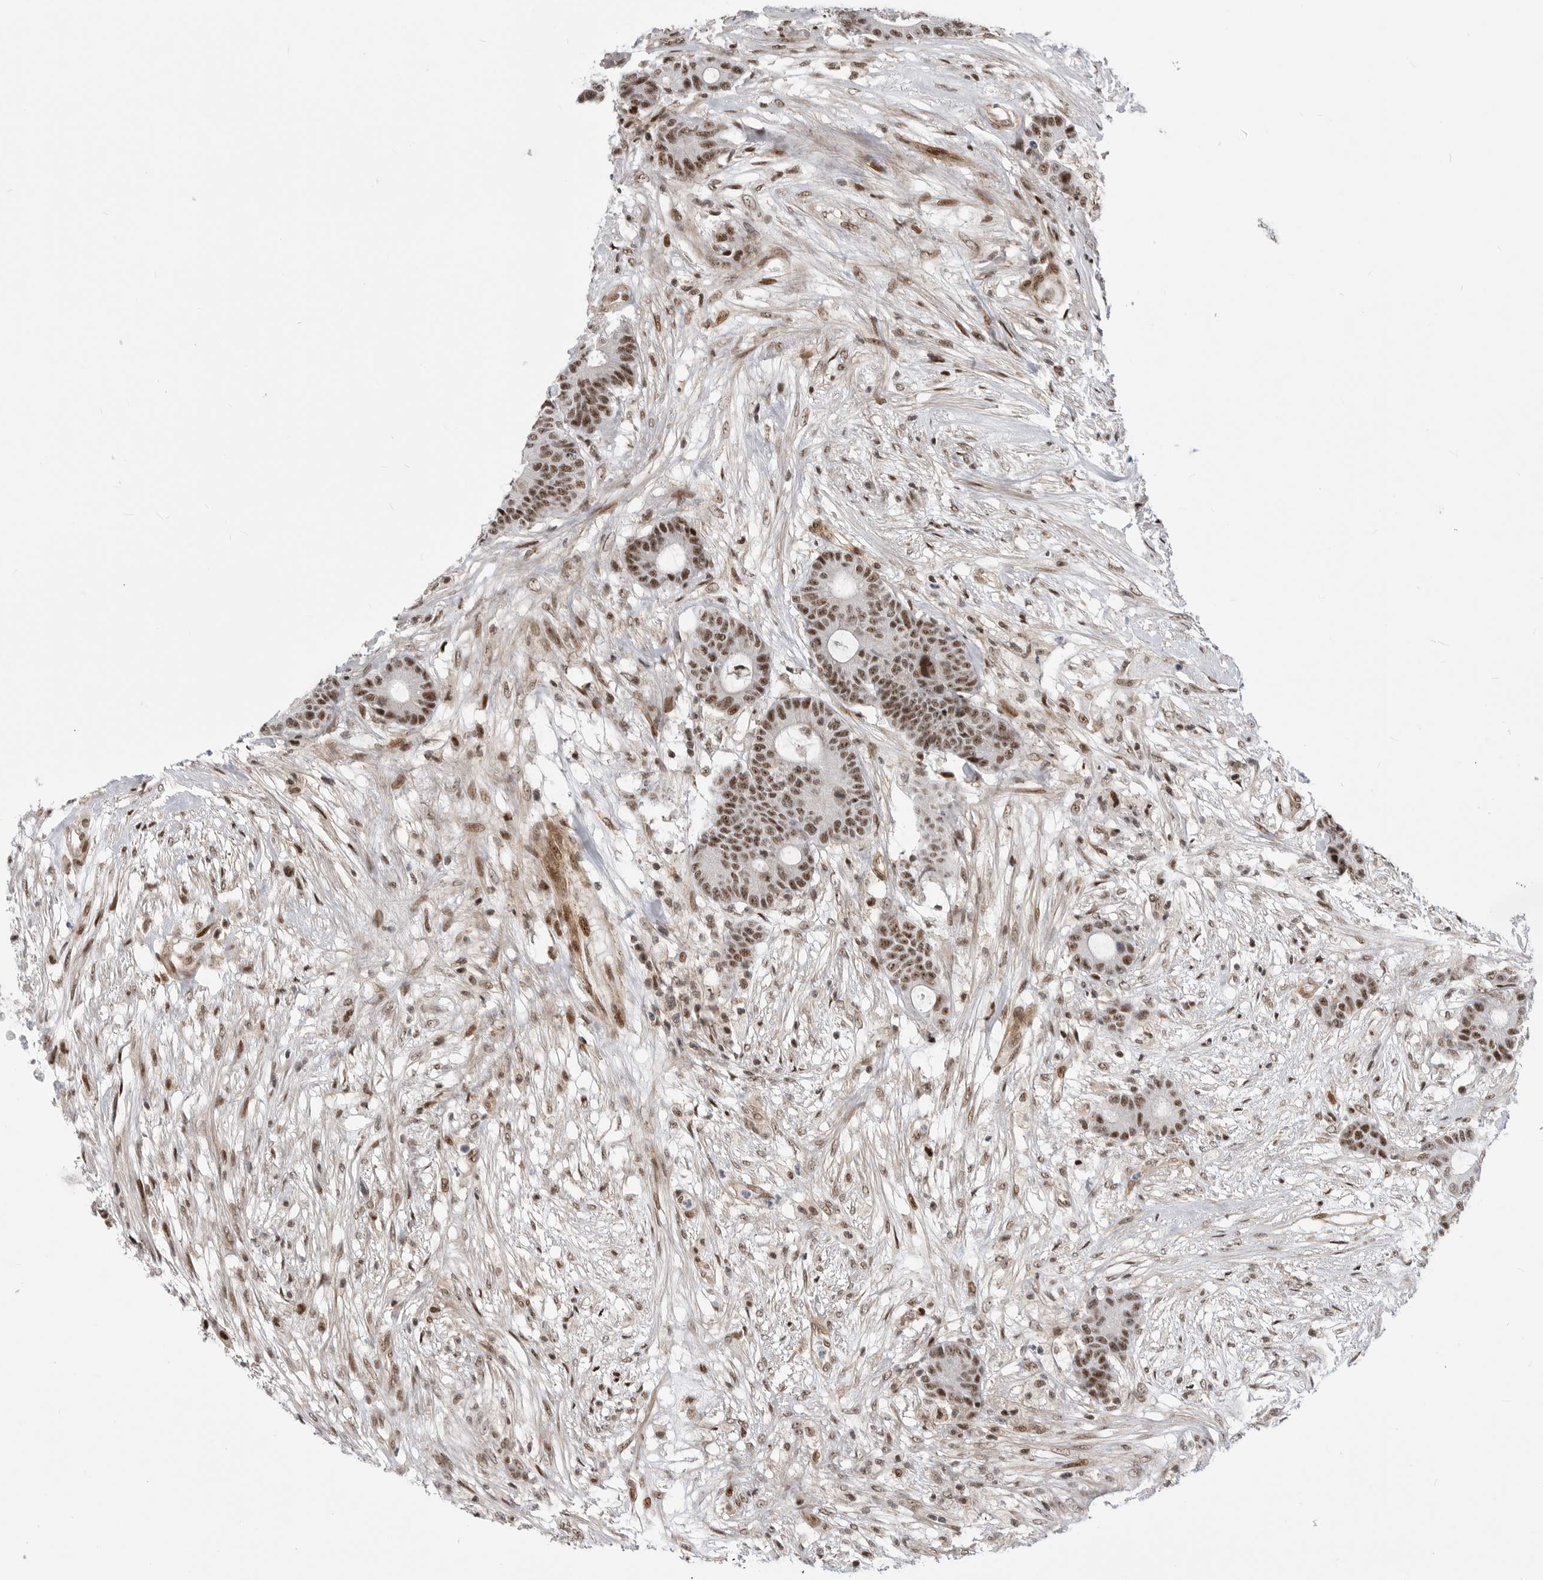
{"staining": {"intensity": "moderate", "quantity": ">75%", "location": "nuclear"}, "tissue": "colorectal cancer", "cell_type": "Tumor cells", "image_type": "cancer", "snomed": [{"axis": "morphology", "description": "Adenocarcinoma, NOS"}, {"axis": "topography", "description": "Colon"}], "caption": "Immunohistochemical staining of adenocarcinoma (colorectal) displays moderate nuclear protein staining in about >75% of tumor cells. The protein is stained brown, and the nuclei are stained in blue (DAB IHC with brightfield microscopy, high magnification).", "gene": "GPATCH2", "patient": {"sex": "female", "age": 84}}